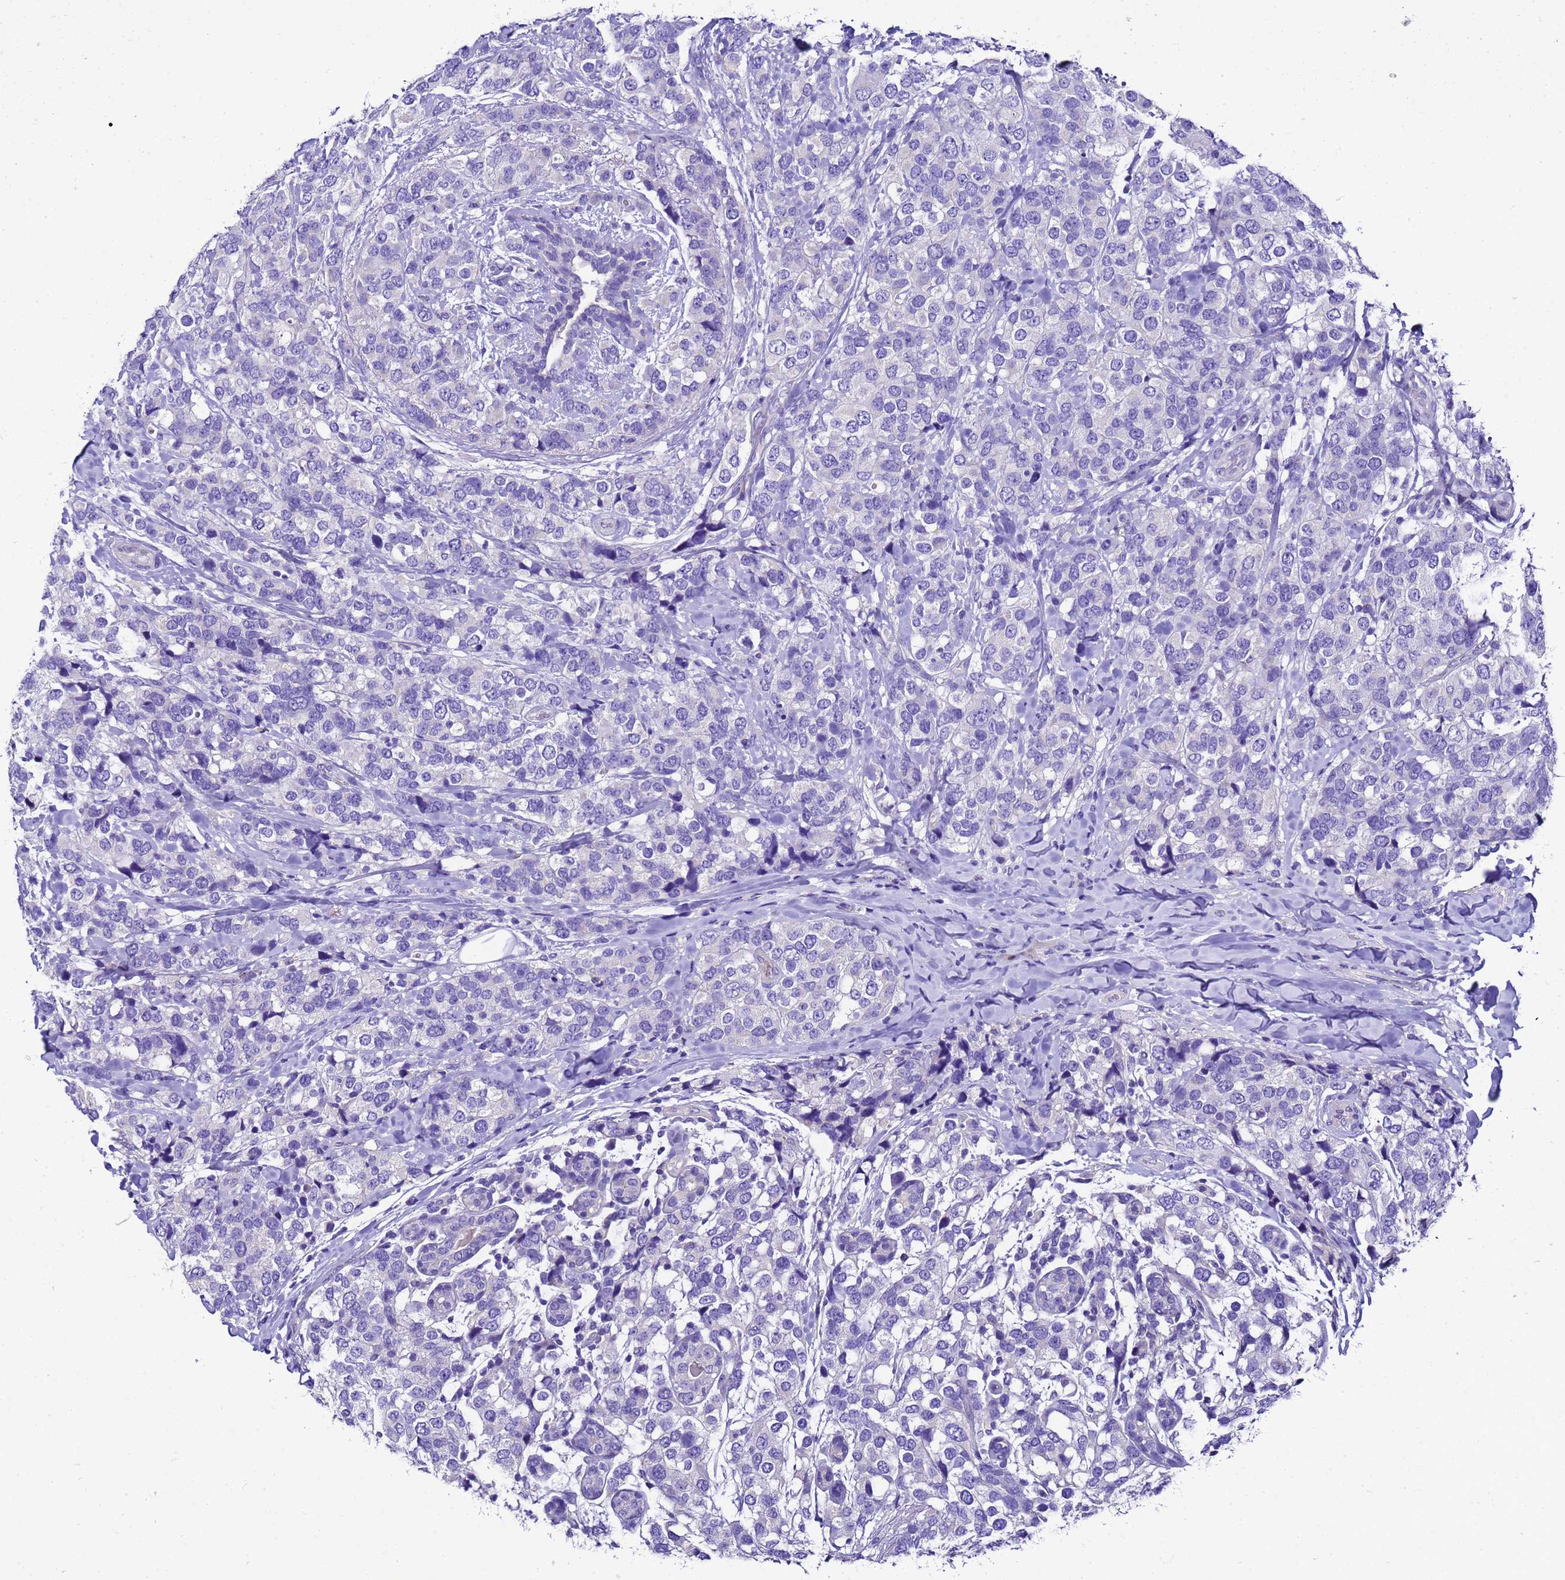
{"staining": {"intensity": "negative", "quantity": "none", "location": "none"}, "tissue": "breast cancer", "cell_type": "Tumor cells", "image_type": "cancer", "snomed": [{"axis": "morphology", "description": "Lobular carcinoma"}, {"axis": "topography", "description": "Breast"}], "caption": "Tumor cells show no significant protein expression in lobular carcinoma (breast). (DAB (3,3'-diaminobenzidine) immunohistochemistry (IHC) visualized using brightfield microscopy, high magnification).", "gene": "UGT2A1", "patient": {"sex": "female", "age": 59}}